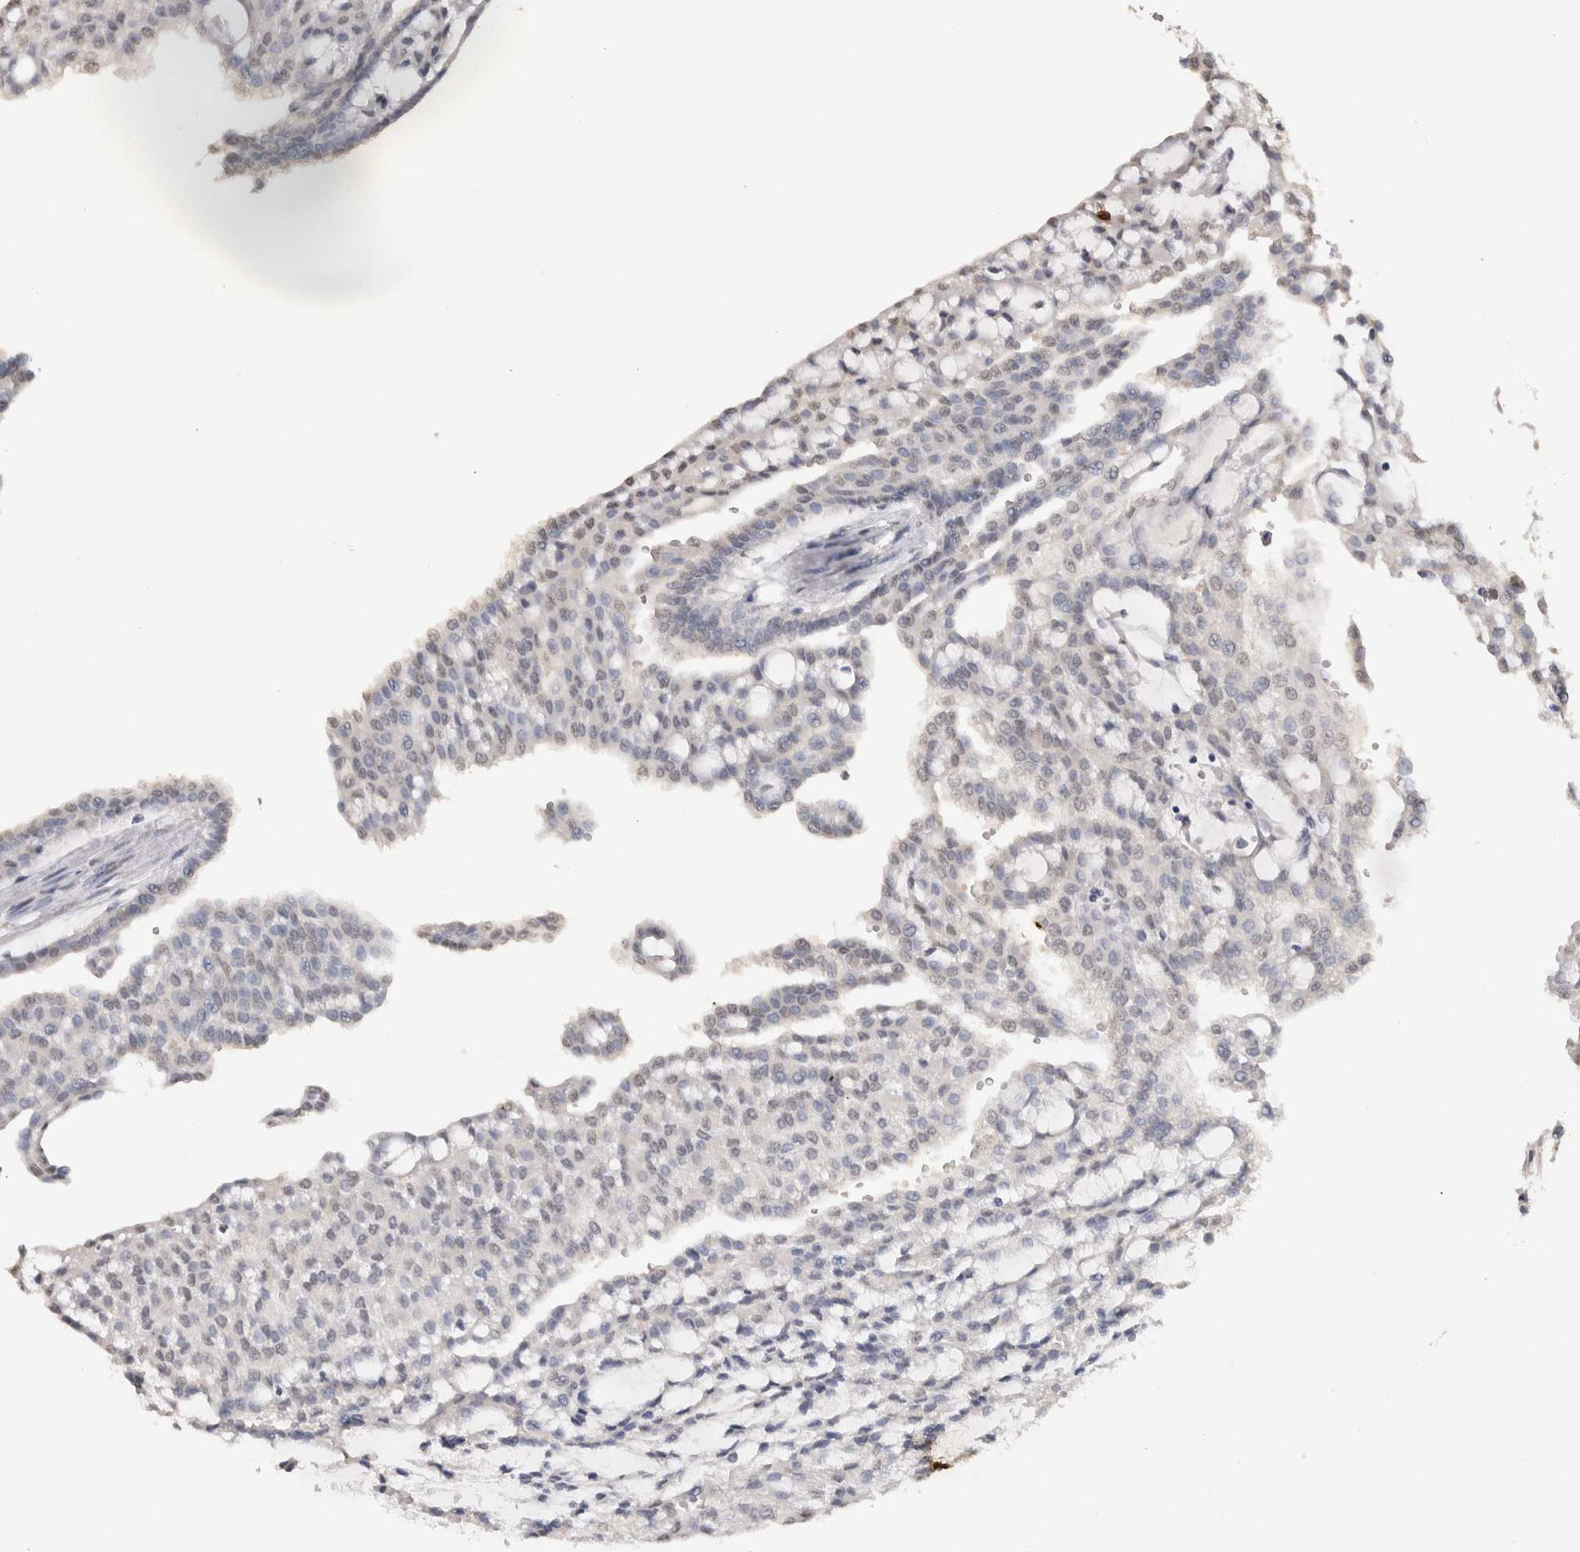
{"staining": {"intensity": "negative", "quantity": "none", "location": "none"}, "tissue": "renal cancer", "cell_type": "Tumor cells", "image_type": "cancer", "snomed": [{"axis": "morphology", "description": "Adenocarcinoma, NOS"}, {"axis": "topography", "description": "Kidney"}], "caption": "The image shows no significant expression in tumor cells of renal cancer (adenocarcinoma).", "gene": "LGALS2", "patient": {"sex": "male", "age": 63}}